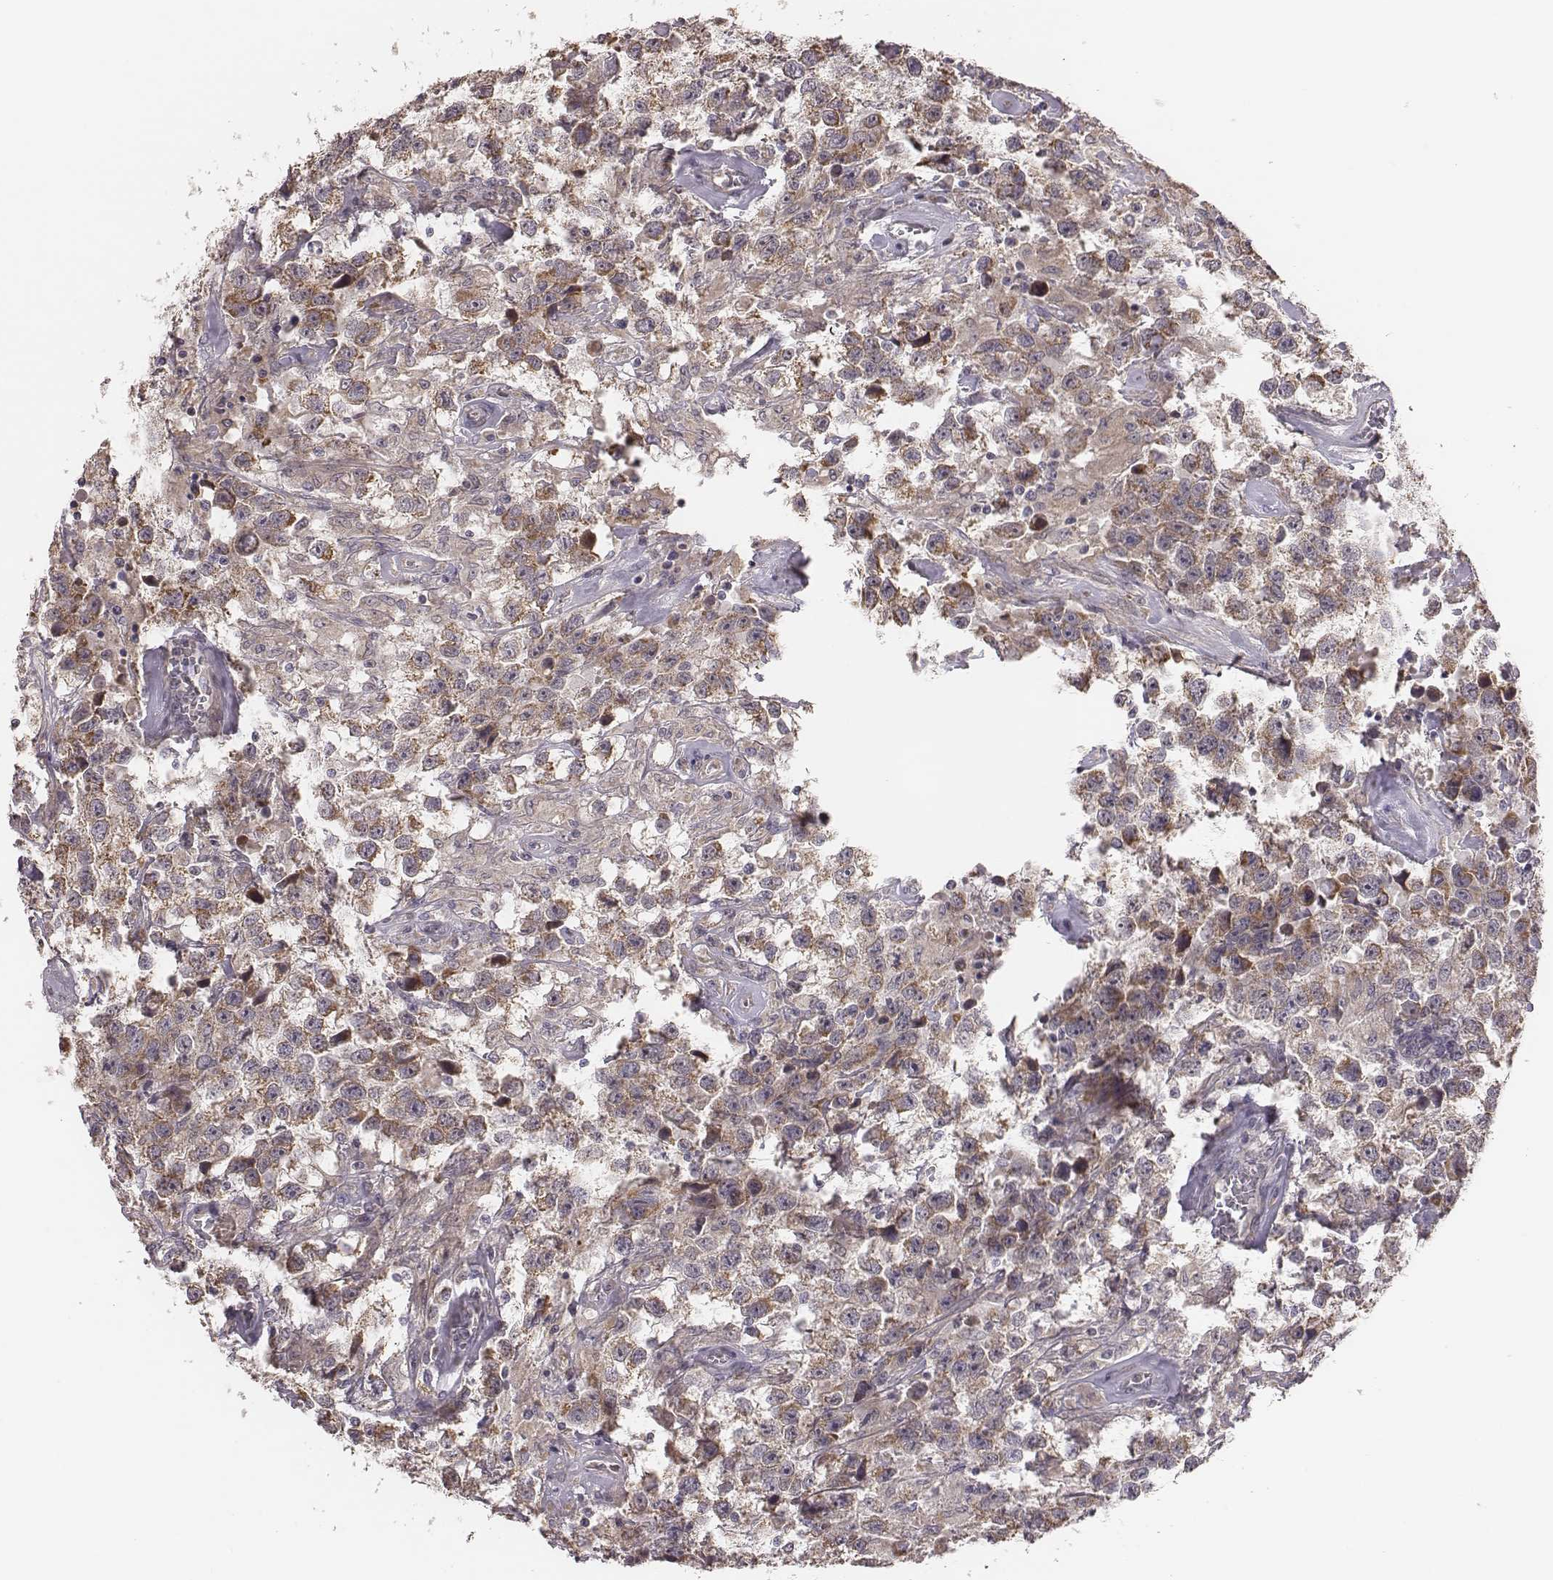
{"staining": {"intensity": "weak", "quantity": ">75%", "location": "cytoplasmic/membranous"}, "tissue": "testis cancer", "cell_type": "Tumor cells", "image_type": "cancer", "snomed": [{"axis": "morphology", "description": "Seminoma, NOS"}, {"axis": "topography", "description": "Testis"}], "caption": "The image shows a brown stain indicating the presence of a protein in the cytoplasmic/membranous of tumor cells in testis seminoma.", "gene": "HAVCR1", "patient": {"sex": "male", "age": 43}}